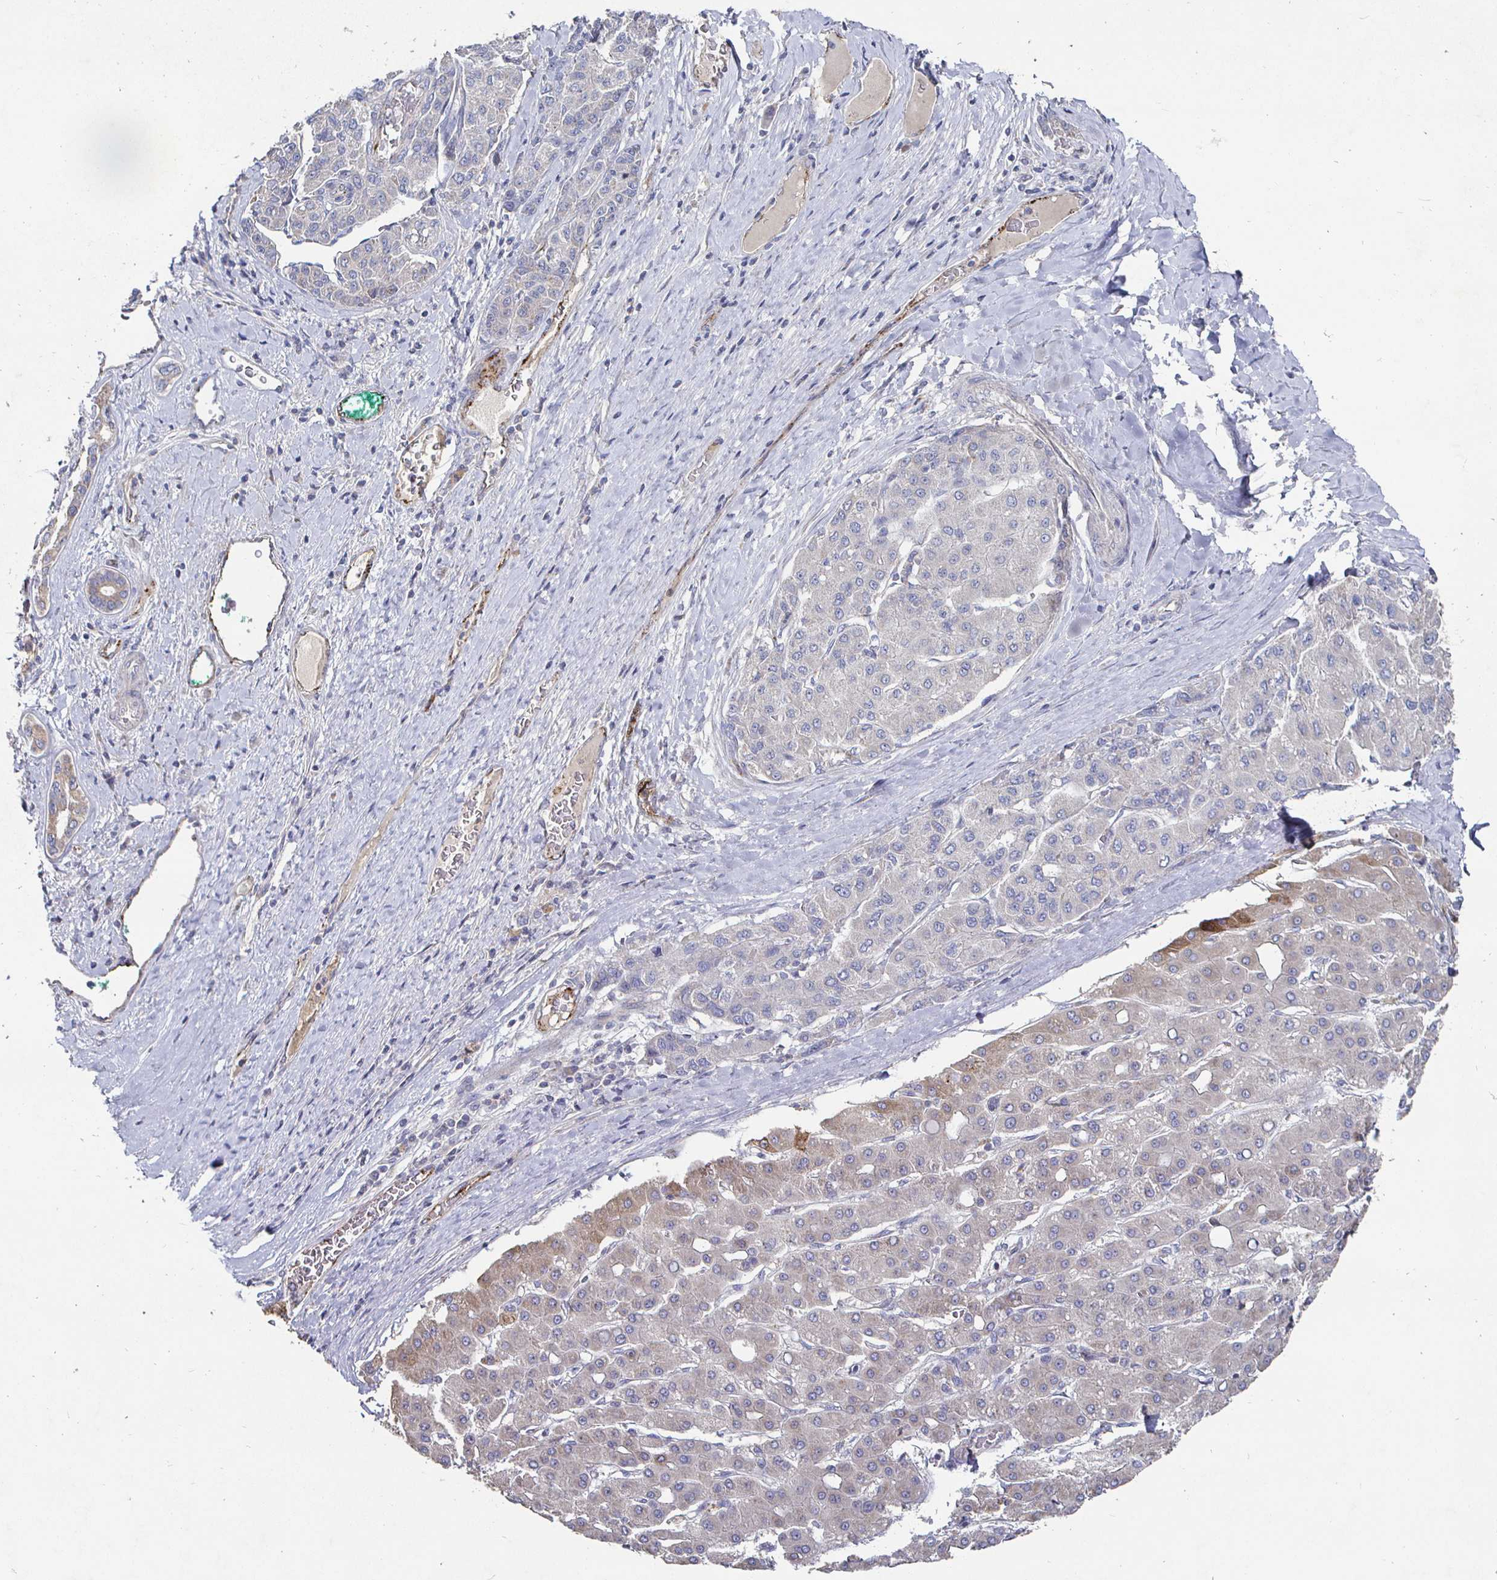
{"staining": {"intensity": "weak", "quantity": "<25%", "location": "cytoplasmic/membranous"}, "tissue": "liver cancer", "cell_type": "Tumor cells", "image_type": "cancer", "snomed": [{"axis": "morphology", "description": "Carcinoma, Hepatocellular, NOS"}, {"axis": "topography", "description": "Liver"}], "caption": "Immunohistochemistry histopathology image of neoplastic tissue: hepatocellular carcinoma (liver) stained with DAB (3,3'-diaminobenzidine) exhibits no significant protein staining in tumor cells. (Immunohistochemistry (ihc), brightfield microscopy, high magnification).", "gene": "NRSN1", "patient": {"sex": "male", "age": 65}}